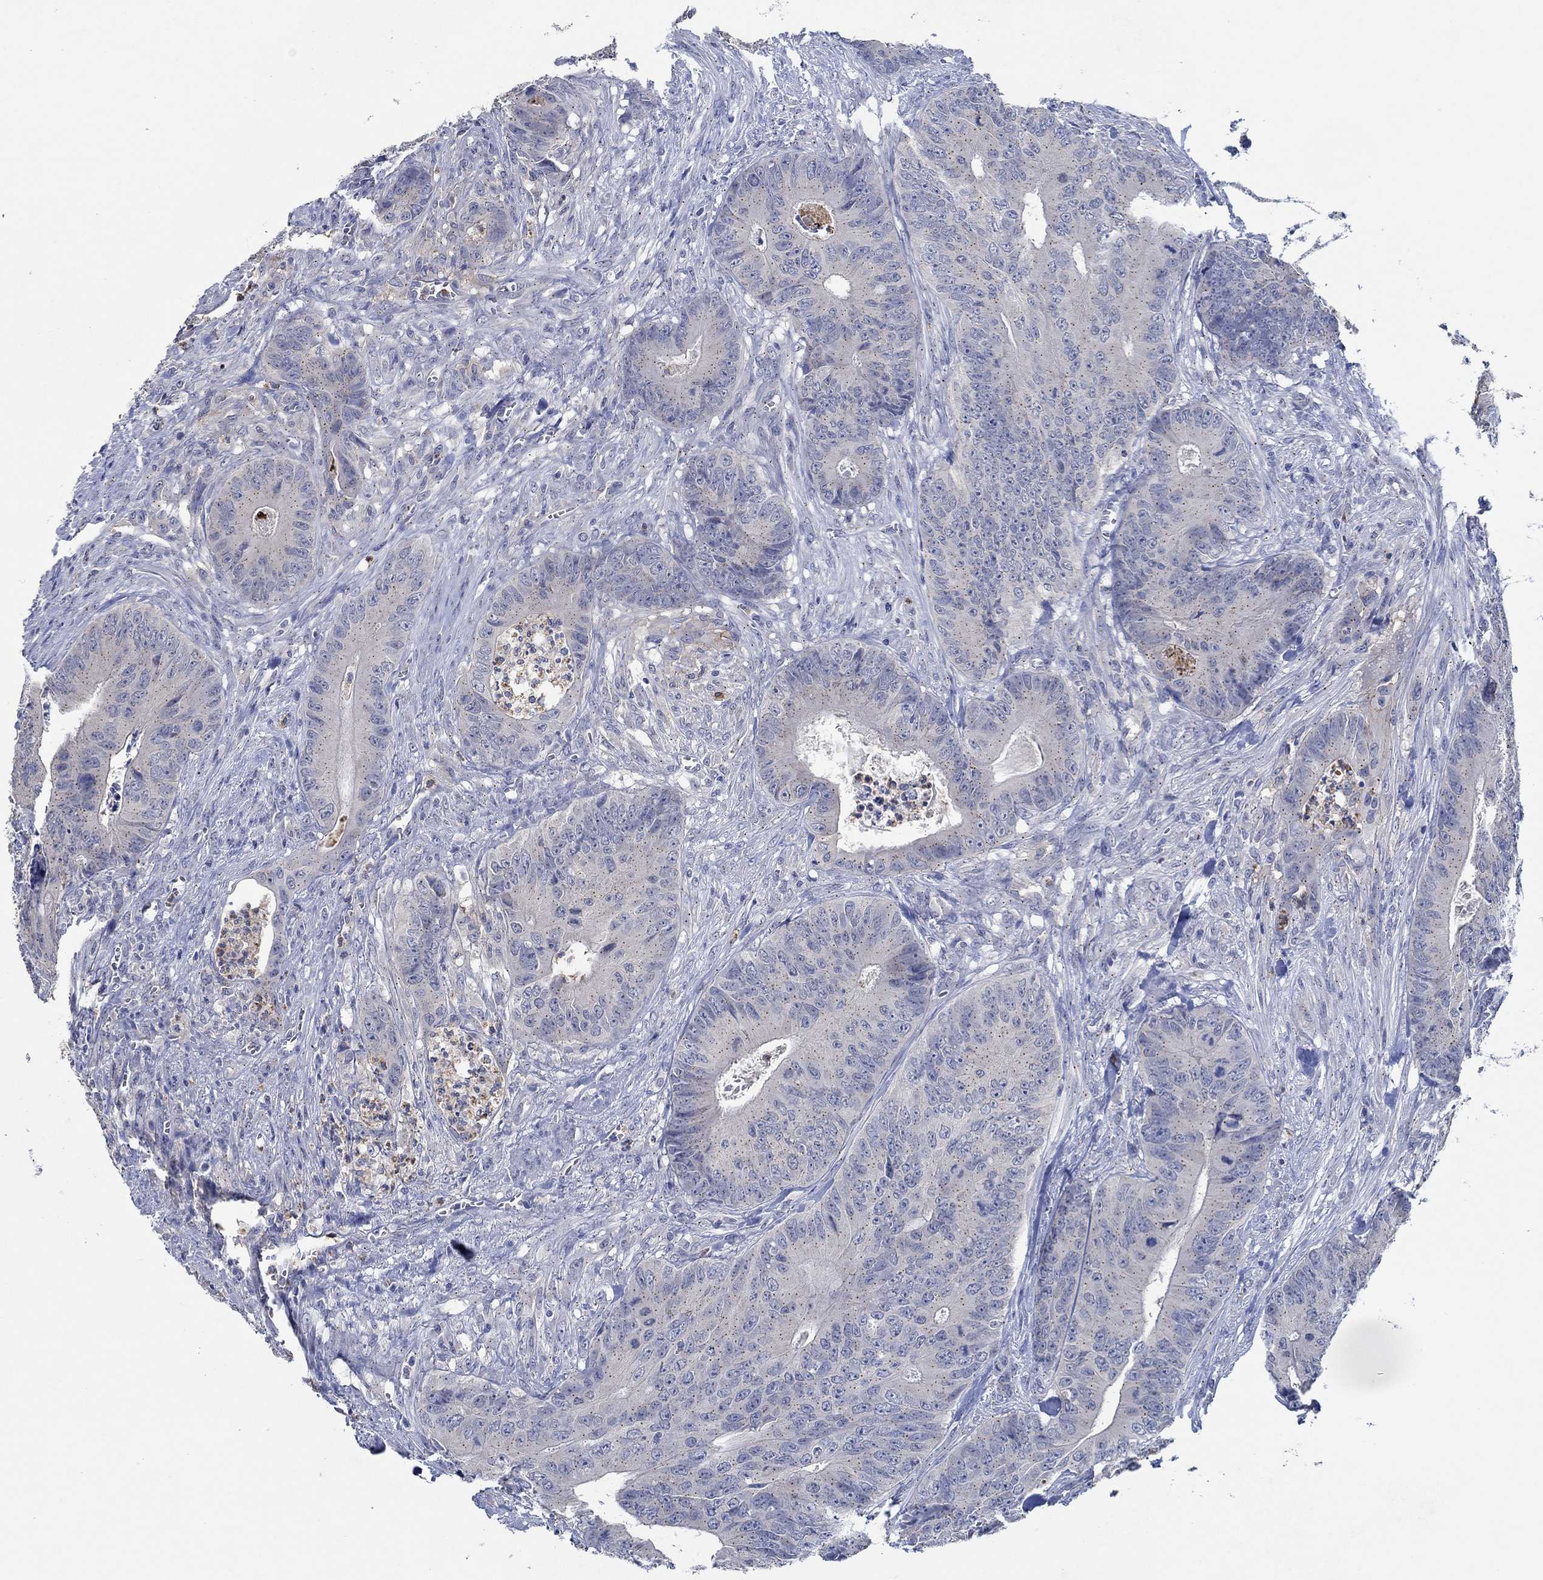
{"staining": {"intensity": "negative", "quantity": "none", "location": "none"}, "tissue": "colorectal cancer", "cell_type": "Tumor cells", "image_type": "cancer", "snomed": [{"axis": "morphology", "description": "Adenocarcinoma, NOS"}, {"axis": "topography", "description": "Colon"}], "caption": "Human adenocarcinoma (colorectal) stained for a protein using immunohistochemistry (IHC) displays no expression in tumor cells.", "gene": "CPM", "patient": {"sex": "male", "age": 84}}